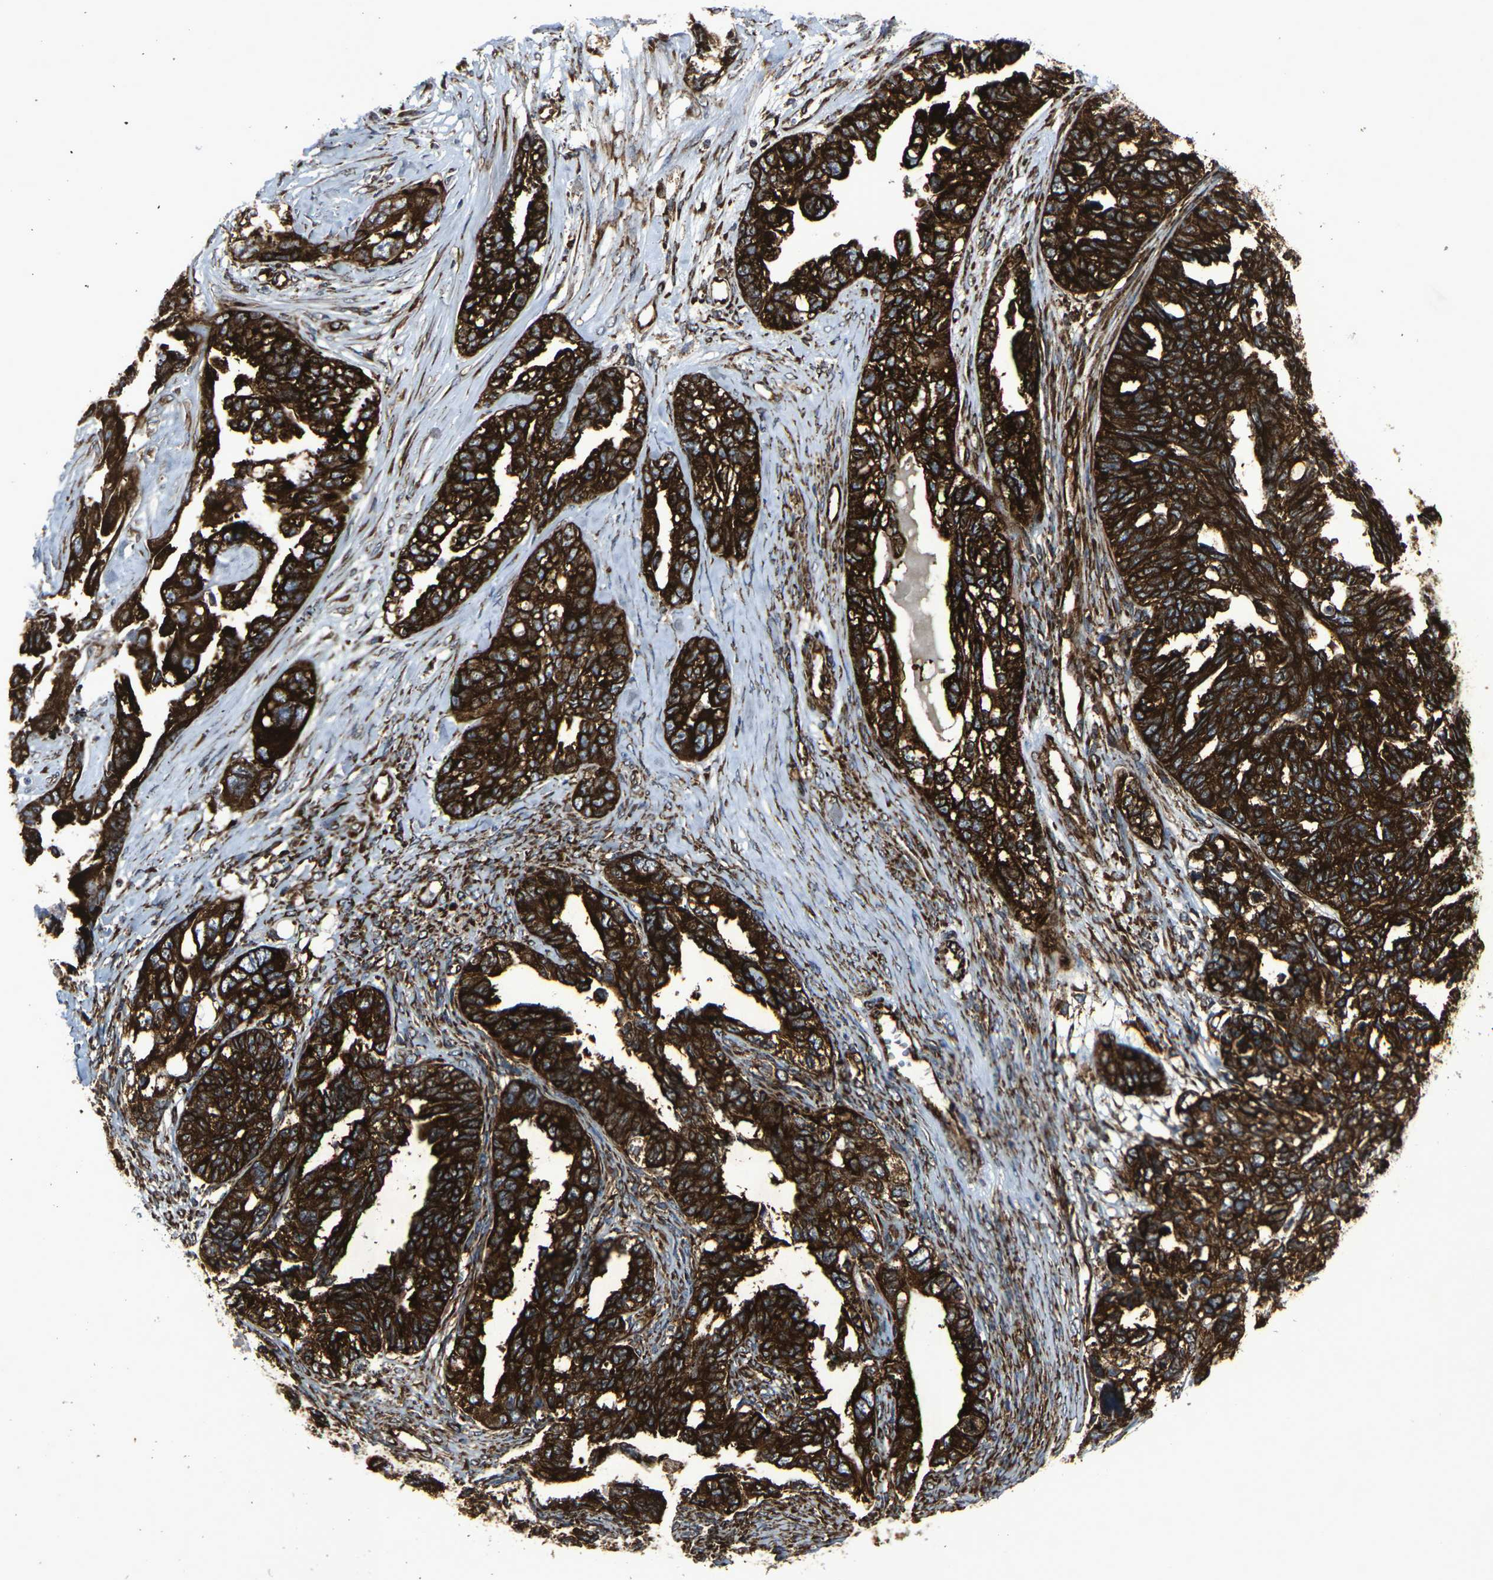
{"staining": {"intensity": "strong", "quantity": ">75%", "location": "cytoplasmic/membranous"}, "tissue": "ovarian cancer", "cell_type": "Tumor cells", "image_type": "cancer", "snomed": [{"axis": "morphology", "description": "Cystadenocarcinoma, serous, NOS"}, {"axis": "topography", "description": "Ovary"}], "caption": "An image of human serous cystadenocarcinoma (ovarian) stained for a protein demonstrates strong cytoplasmic/membranous brown staining in tumor cells.", "gene": "MARCHF2", "patient": {"sex": "female", "age": 79}}